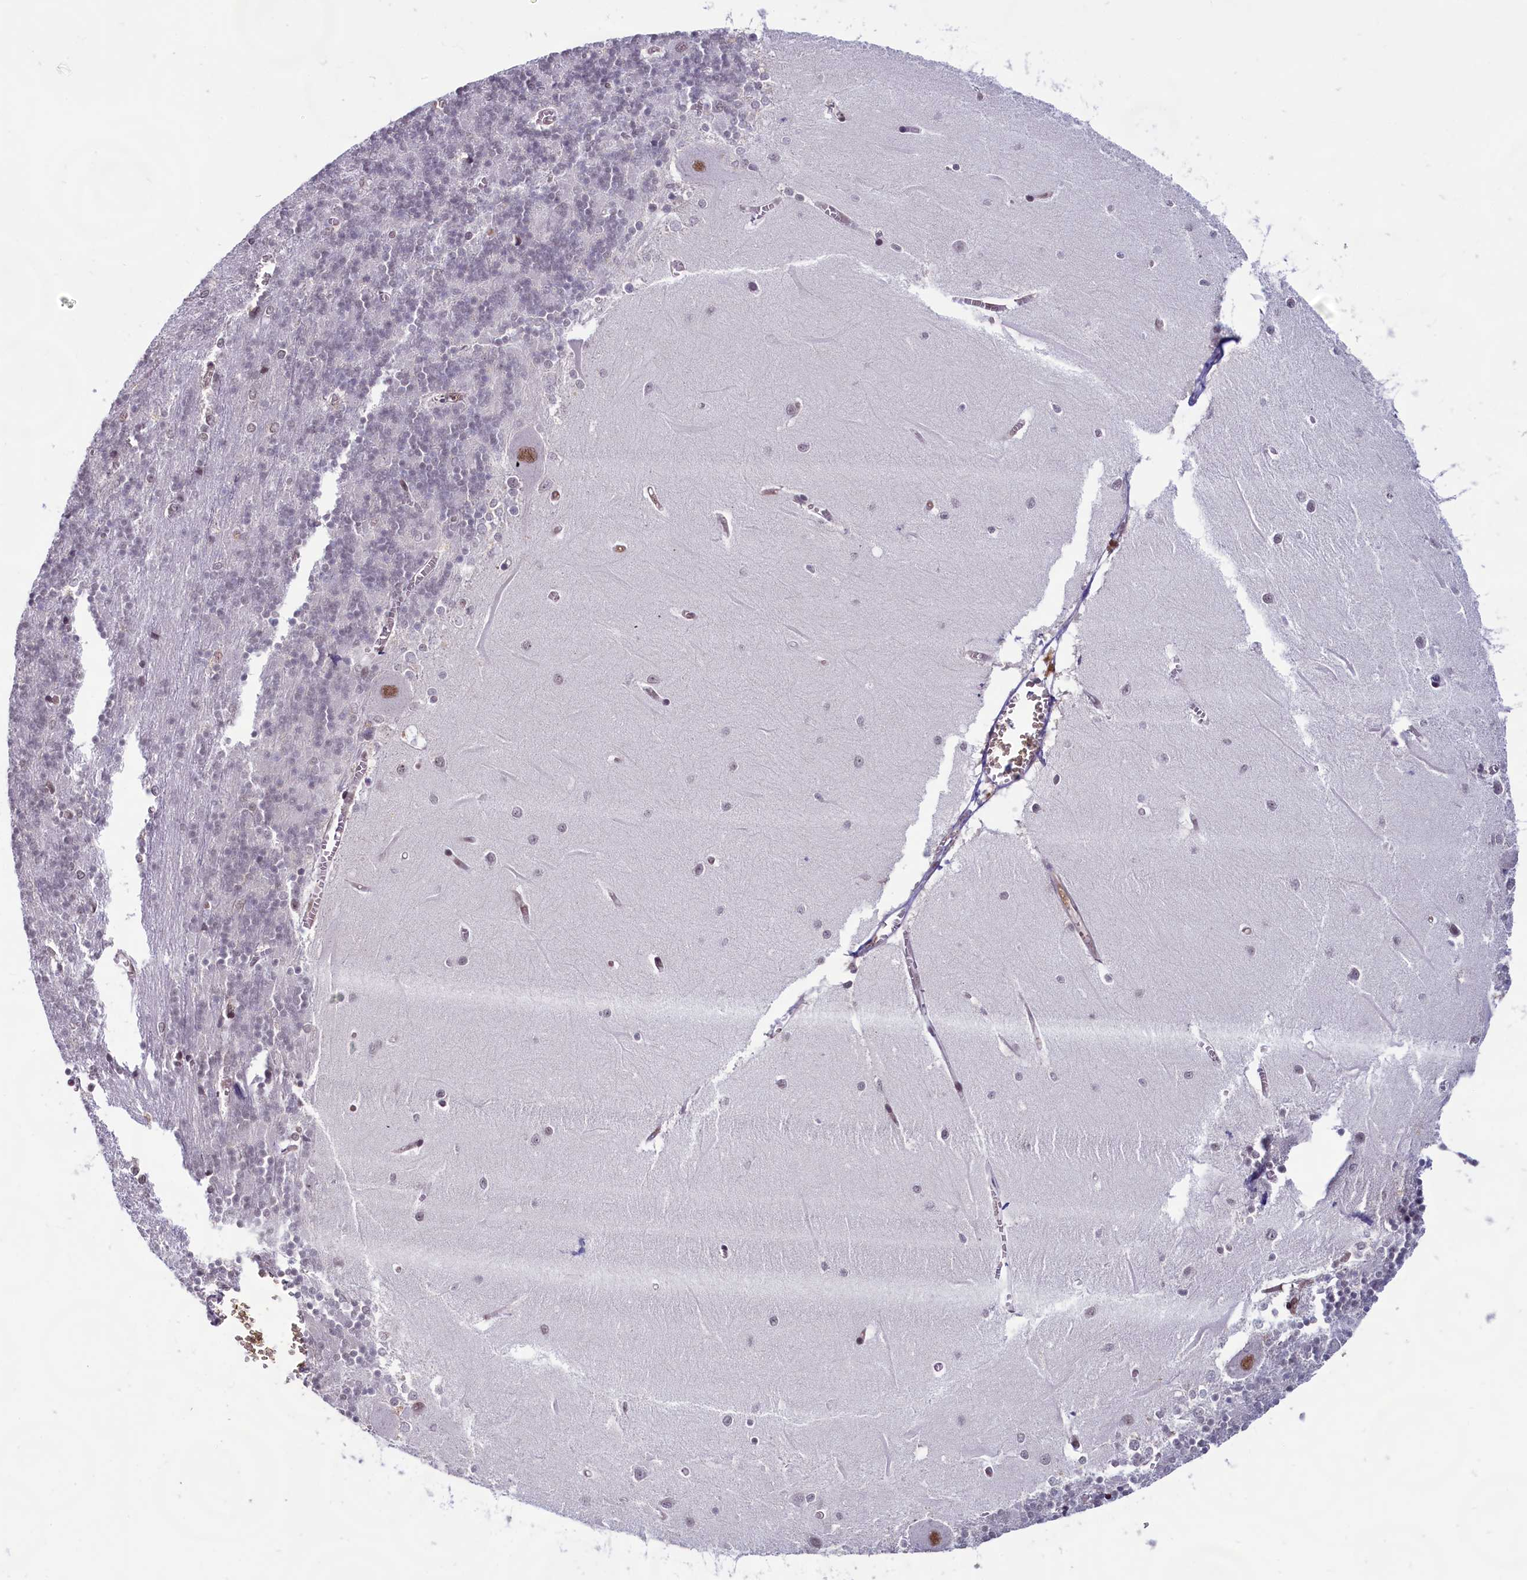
{"staining": {"intensity": "negative", "quantity": "none", "location": "none"}, "tissue": "cerebellum", "cell_type": "Cells in granular layer", "image_type": "normal", "snomed": [{"axis": "morphology", "description": "Normal tissue, NOS"}, {"axis": "topography", "description": "Cerebellum"}], "caption": "Image shows no protein staining in cells in granular layer of normal cerebellum.", "gene": "C1D", "patient": {"sex": "male", "age": 37}}